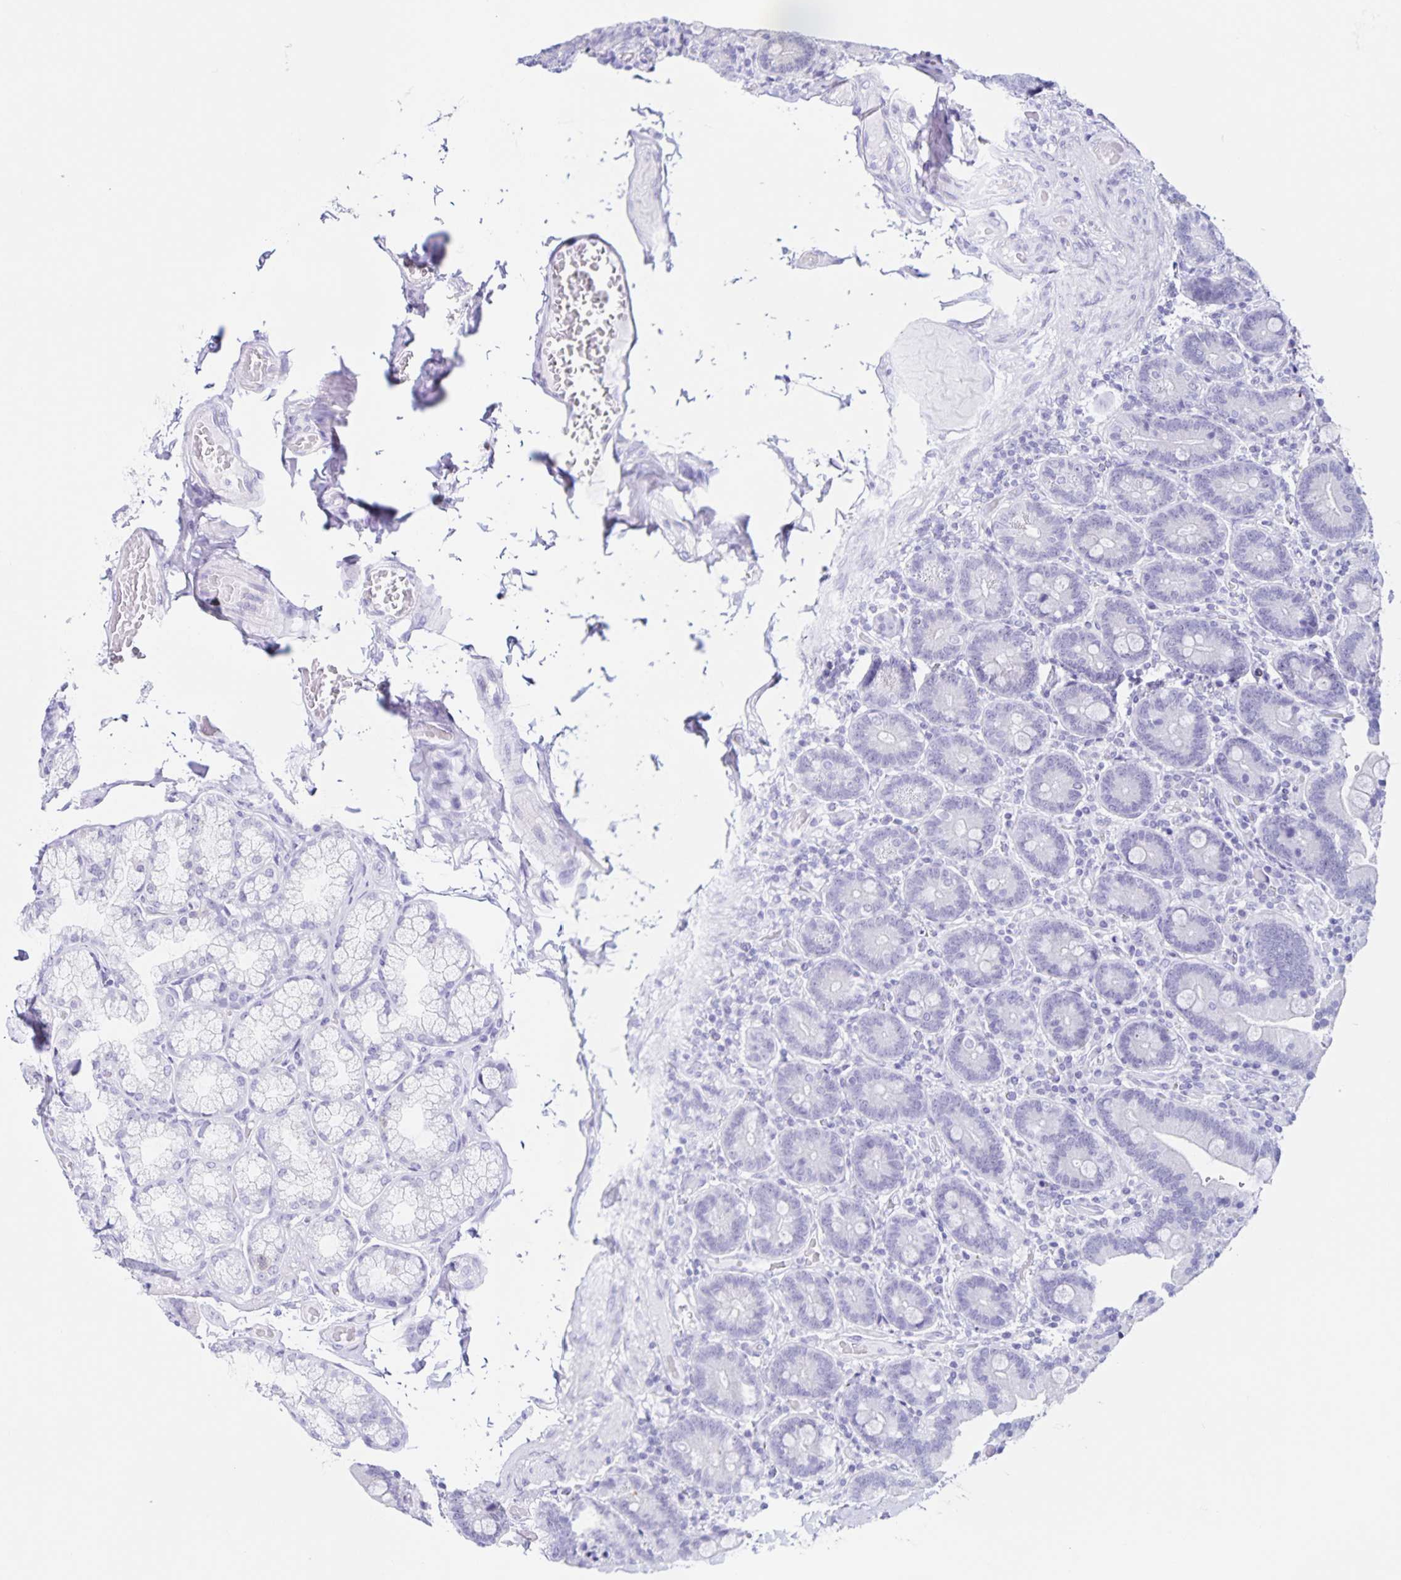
{"staining": {"intensity": "negative", "quantity": "none", "location": "none"}, "tissue": "duodenum", "cell_type": "Glandular cells", "image_type": "normal", "snomed": [{"axis": "morphology", "description": "Normal tissue, NOS"}, {"axis": "topography", "description": "Duodenum"}], "caption": "Immunohistochemistry photomicrograph of unremarkable human duodenum stained for a protein (brown), which exhibits no staining in glandular cells.", "gene": "FAM170A", "patient": {"sex": "female", "age": 62}}